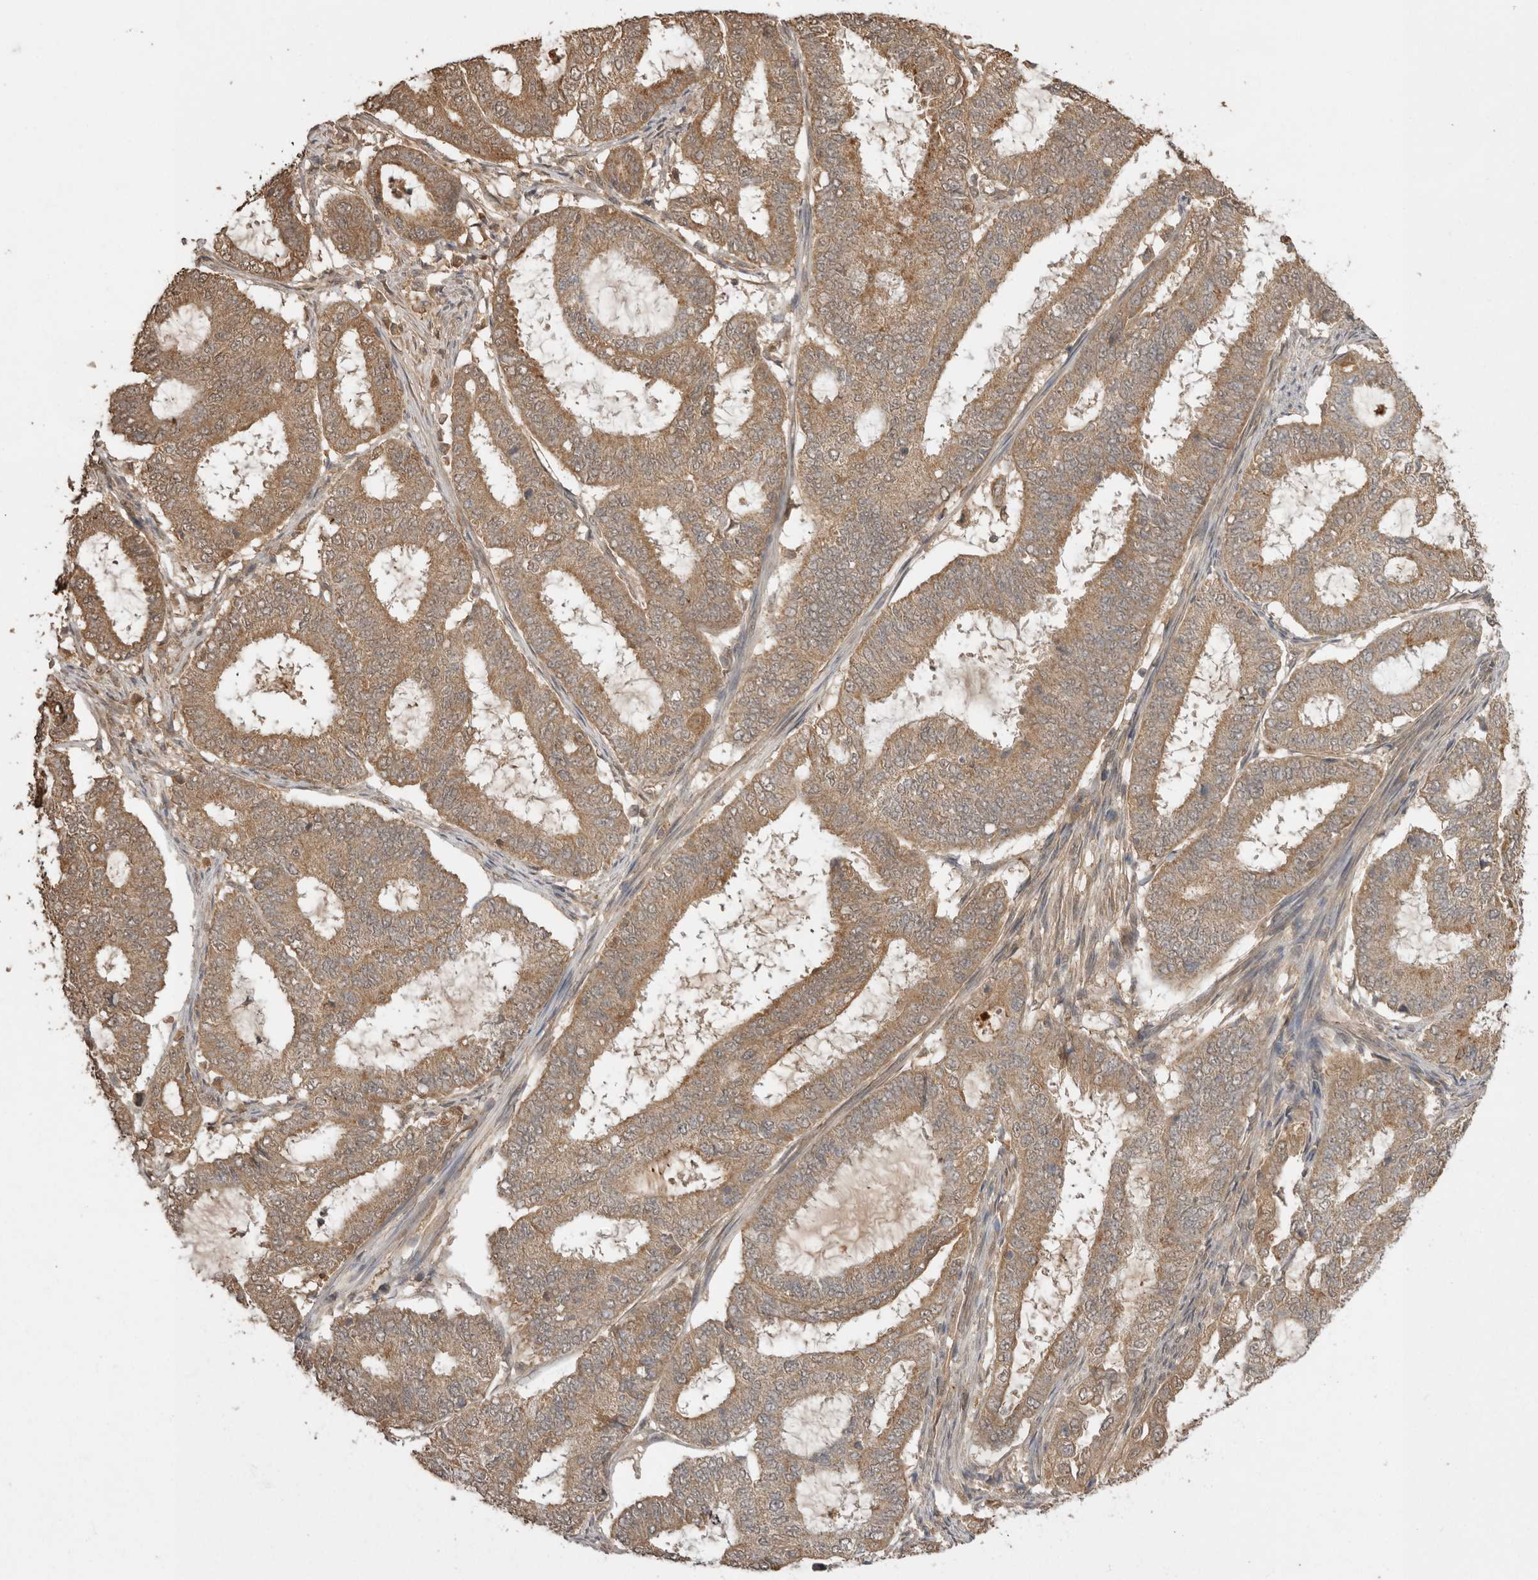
{"staining": {"intensity": "moderate", "quantity": ">75%", "location": "cytoplasmic/membranous"}, "tissue": "endometrial cancer", "cell_type": "Tumor cells", "image_type": "cancer", "snomed": [{"axis": "morphology", "description": "Adenocarcinoma, NOS"}, {"axis": "topography", "description": "Endometrium"}], "caption": "IHC image of adenocarcinoma (endometrial) stained for a protein (brown), which reveals medium levels of moderate cytoplasmic/membranous positivity in approximately >75% of tumor cells.", "gene": "JAG2", "patient": {"sex": "female", "age": 51}}